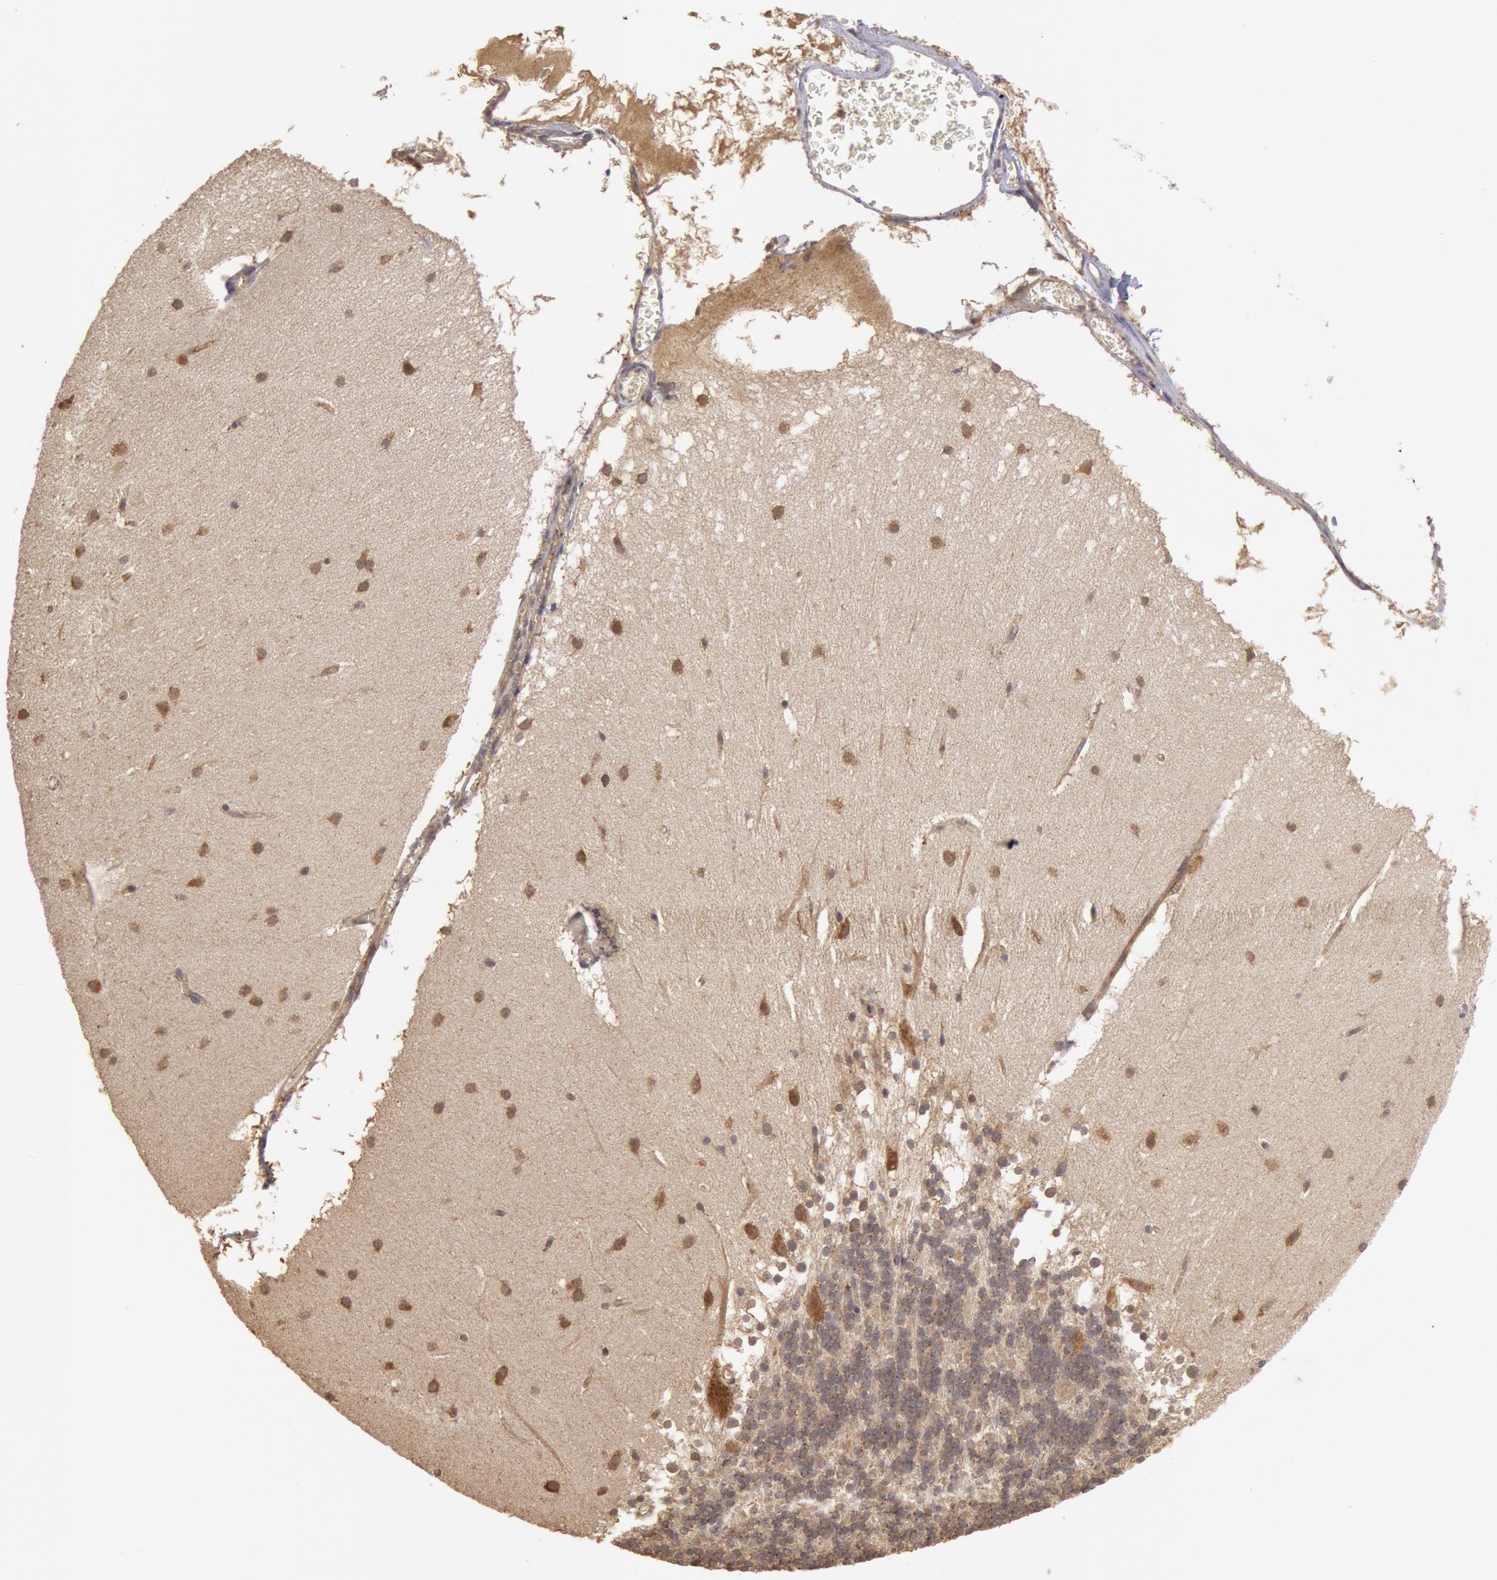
{"staining": {"intensity": "weak", "quantity": "25%-75%", "location": "cytoplasmic/membranous"}, "tissue": "cerebellum", "cell_type": "Cells in granular layer", "image_type": "normal", "snomed": [{"axis": "morphology", "description": "Normal tissue, NOS"}, {"axis": "topography", "description": "Cerebellum"}], "caption": "Immunohistochemistry micrograph of normal cerebellum: cerebellum stained using immunohistochemistry (IHC) reveals low levels of weak protein expression localized specifically in the cytoplasmic/membranous of cells in granular layer, appearing as a cytoplasmic/membranous brown color.", "gene": "USP14", "patient": {"sex": "female", "age": 19}}